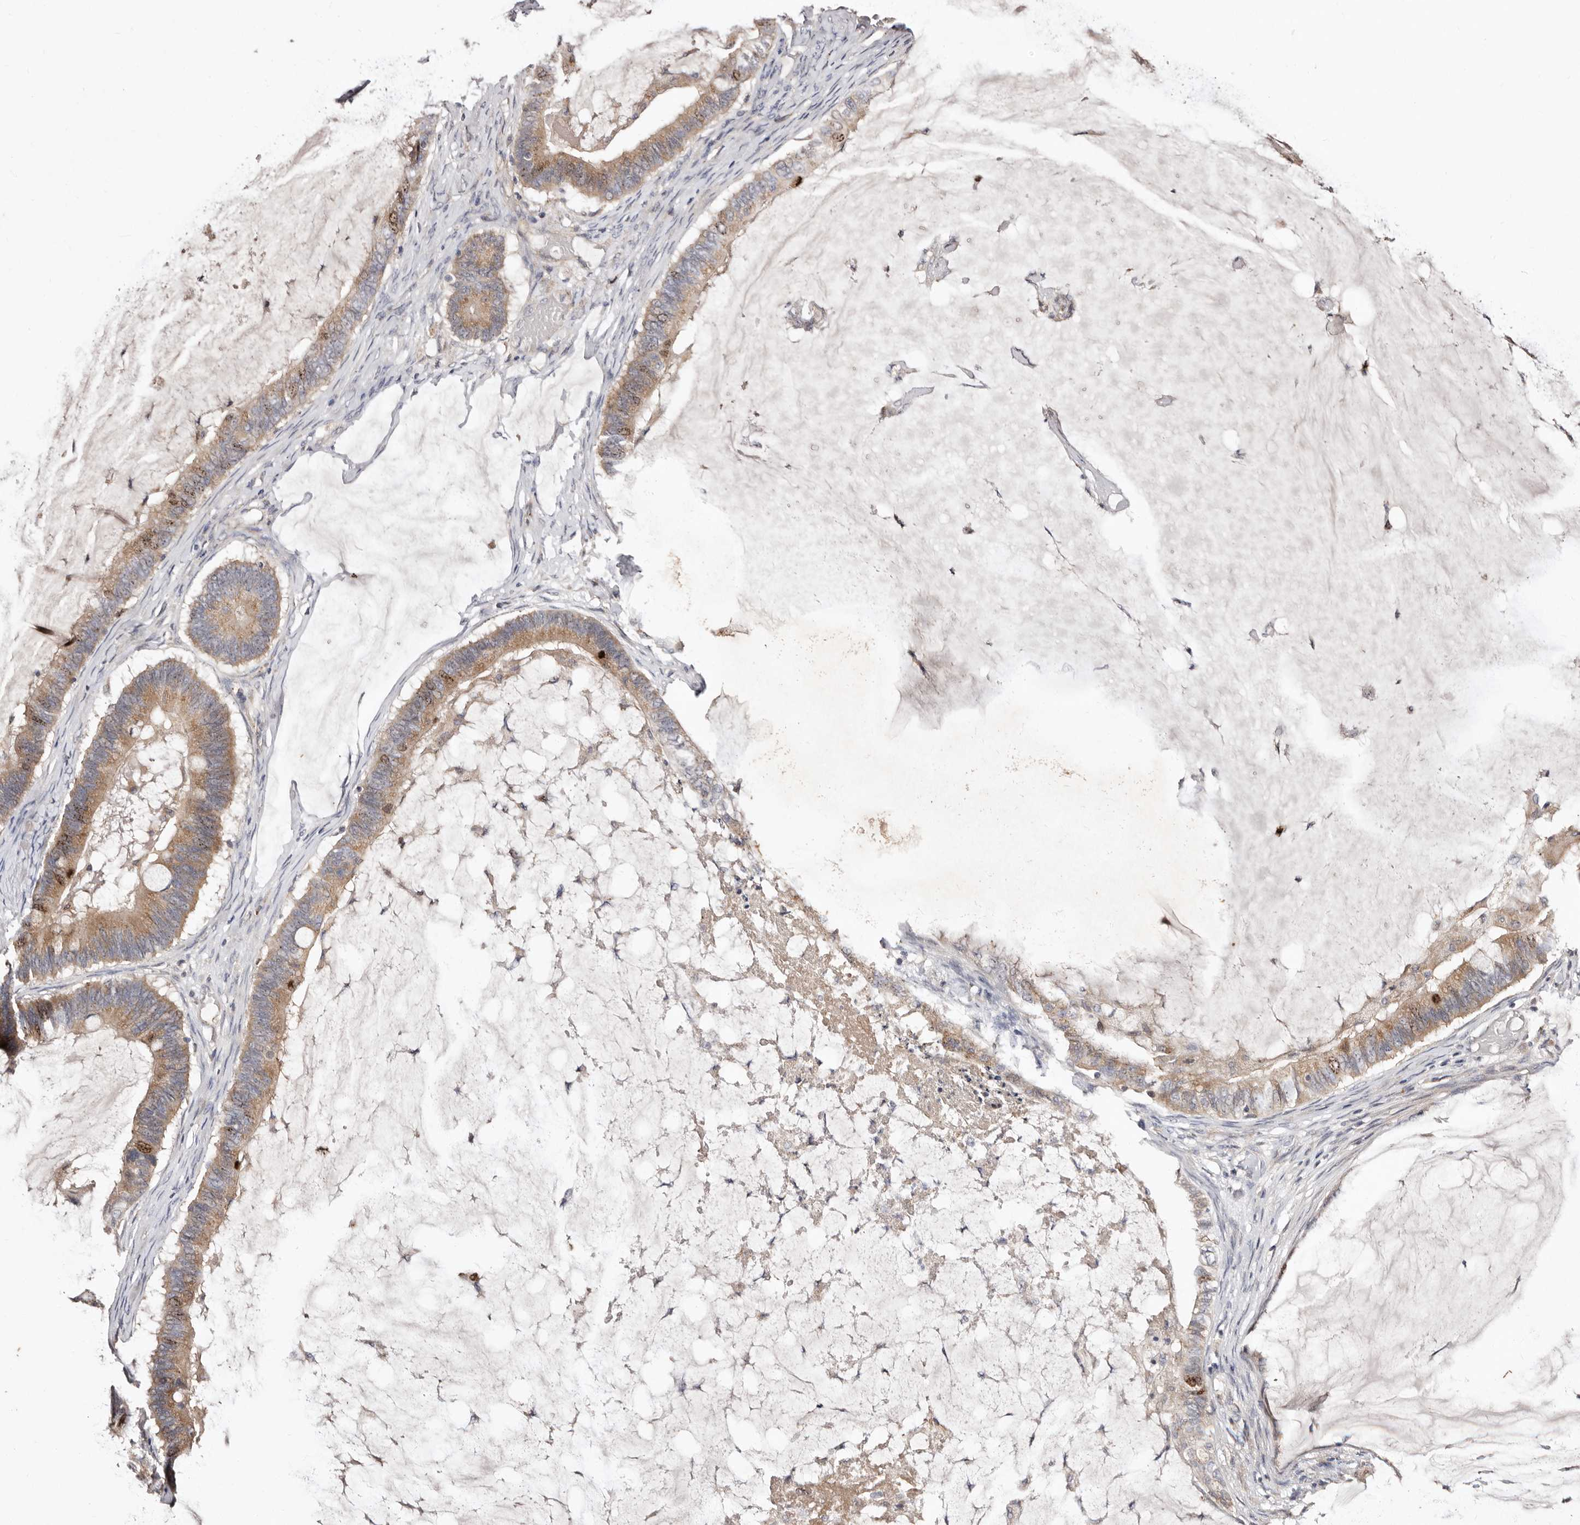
{"staining": {"intensity": "moderate", "quantity": ">75%", "location": "cytoplasmic/membranous,nuclear"}, "tissue": "ovarian cancer", "cell_type": "Tumor cells", "image_type": "cancer", "snomed": [{"axis": "morphology", "description": "Cystadenocarcinoma, mucinous, NOS"}, {"axis": "topography", "description": "Ovary"}], "caption": "Ovarian cancer tissue exhibits moderate cytoplasmic/membranous and nuclear staining in about >75% of tumor cells, visualized by immunohistochemistry.", "gene": "CDCA8", "patient": {"sex": "female", "age": 61}}